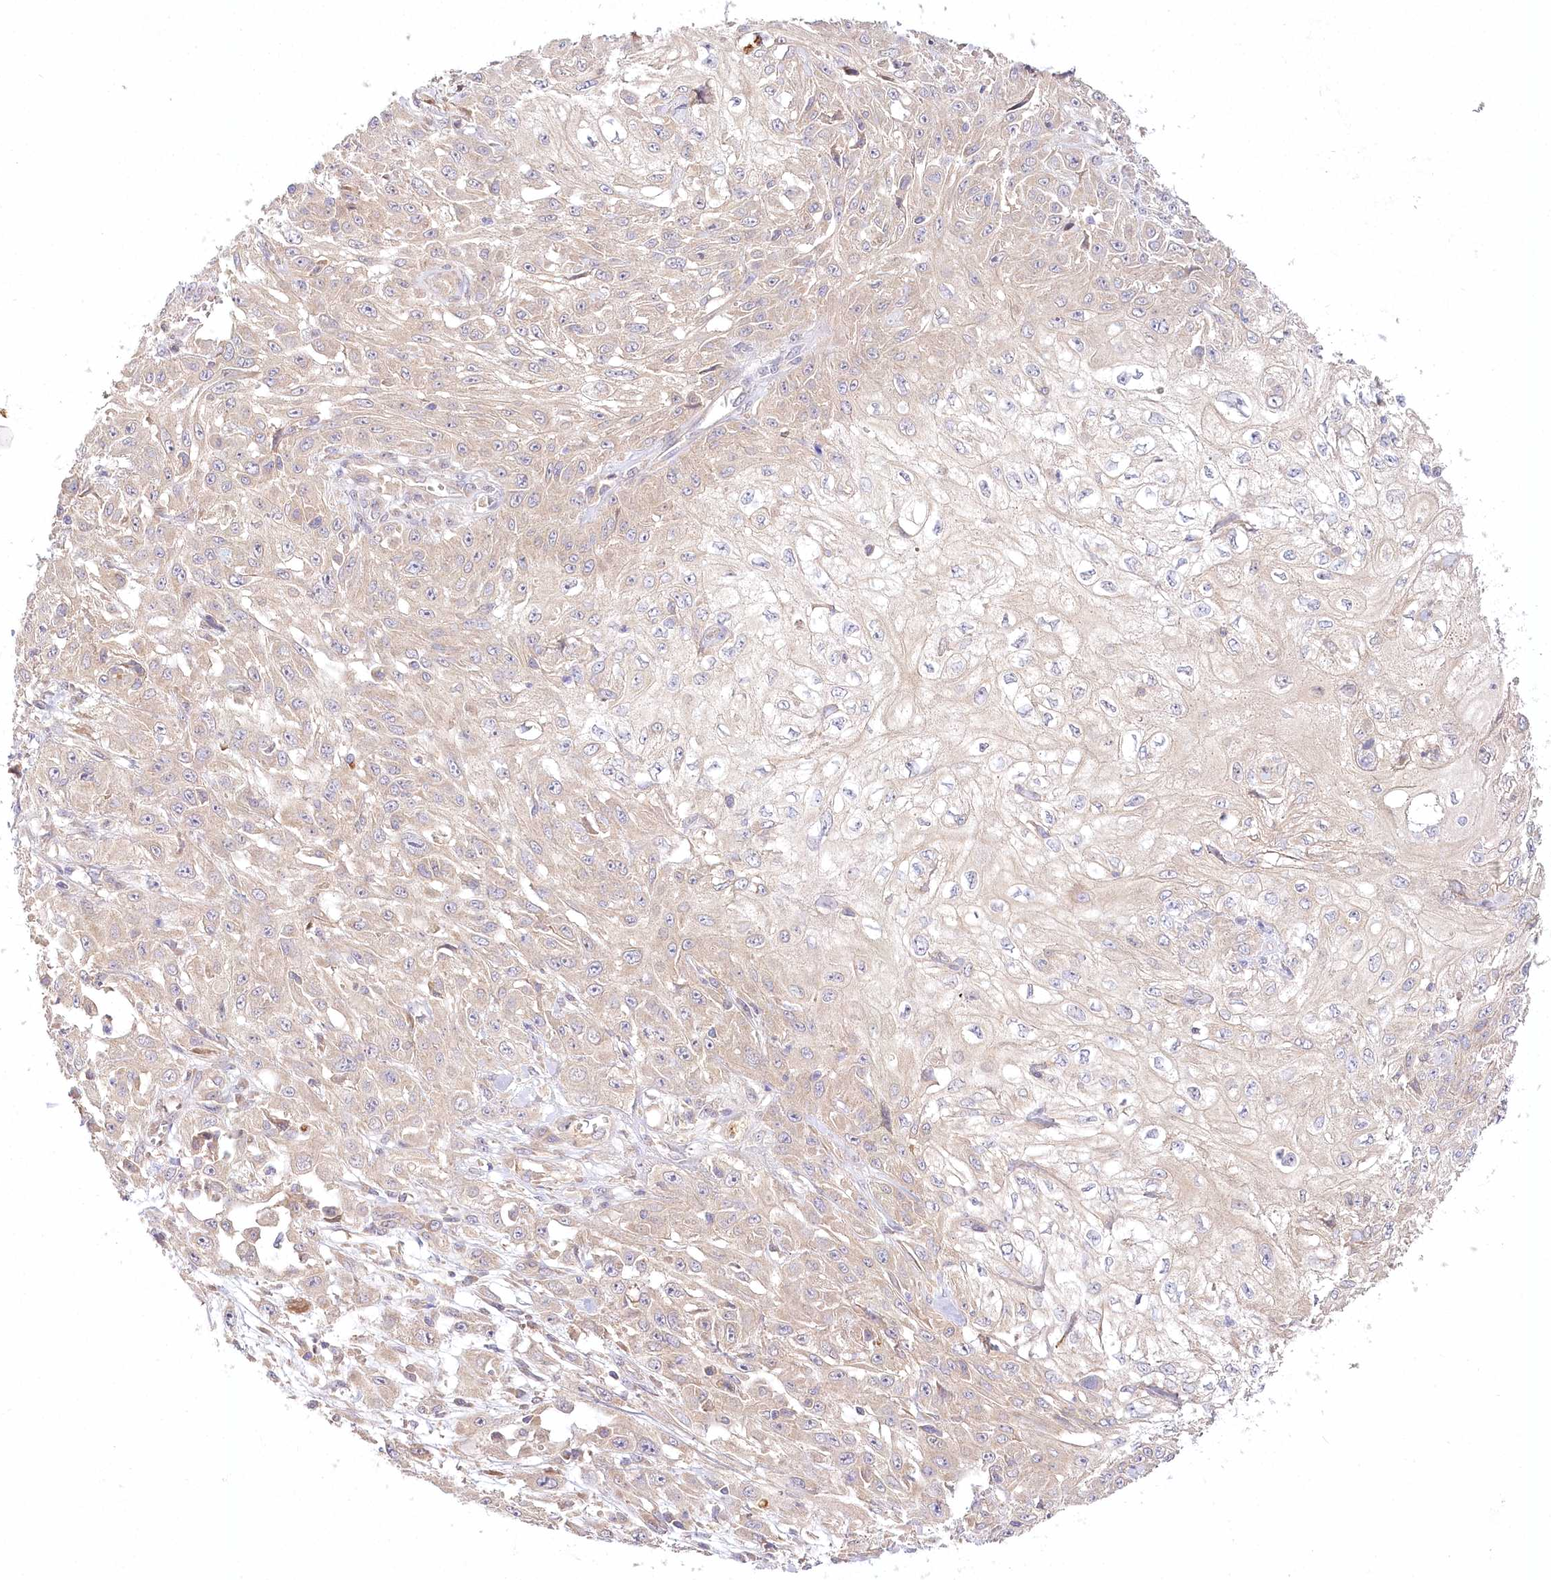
{"staining": {"intensity": "negative", "quantity": "none", "location": "none"}, "tissue": "skin cancer", "cell_type": "Tumor cells", "image_type": "cancer", "snomed": [{"axis": "morphology", "description": "Squamous cell carcinoma, NOS"}, {"axis": "morphology", "description": "Squamous cell carcinoma, metastatic, NOS"}, {"axis": "topography", "description": "Skin"}, {"axis": "topography", "description": "Lymph node"}], "caption": "DAB immunohistochemical staining of human skin cancer (squamous cell carcinoma) shows no significant staining in tumor cells.", "gene": "PYROXD1", "patient": {"sex": "male", "age": 75}}